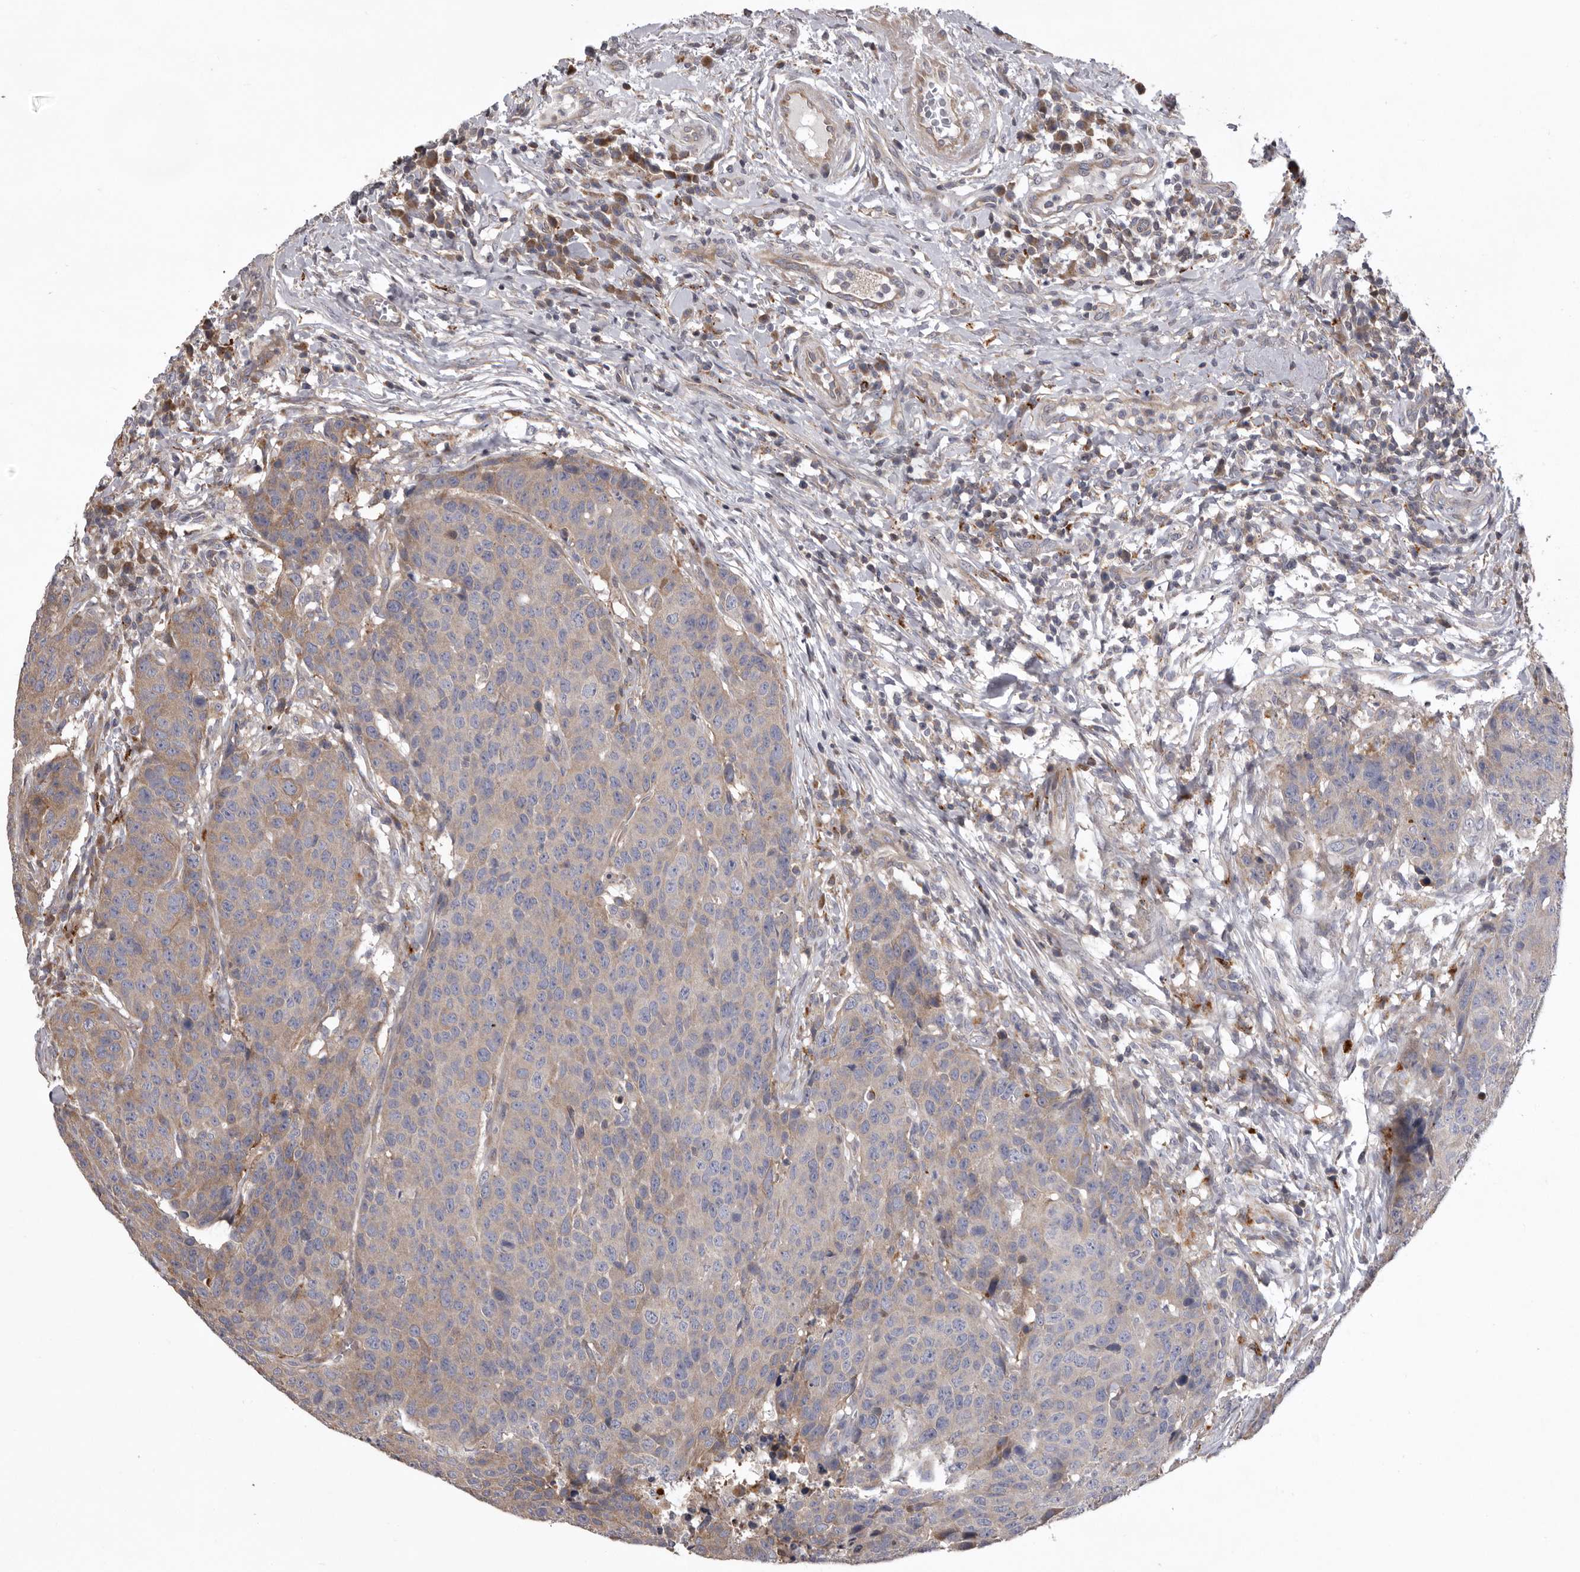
{"staining": {"intensity": "moderate", "quantity": "<25%", "location": "cytoplasmic/membranous"}, "tissue": "head and neck cancer", "cell_type": "Tumor cells", "image_type": "cancer", "snomed": [{"axis": "morphology", "description": "Squamous cell carcinoma, NOS"}, {"axis": "topography", "description": "Head-Neck"}], "caption": "There is low levels of moderate cytoplasmic/membranous positivity in tumor cells of head and neck cancer (squamous cell carcinoma), as demonstrated by immunohistochemical staining (brown color).", "gene": "WDR47", "patient": {"sex": "male", "age": 66}}